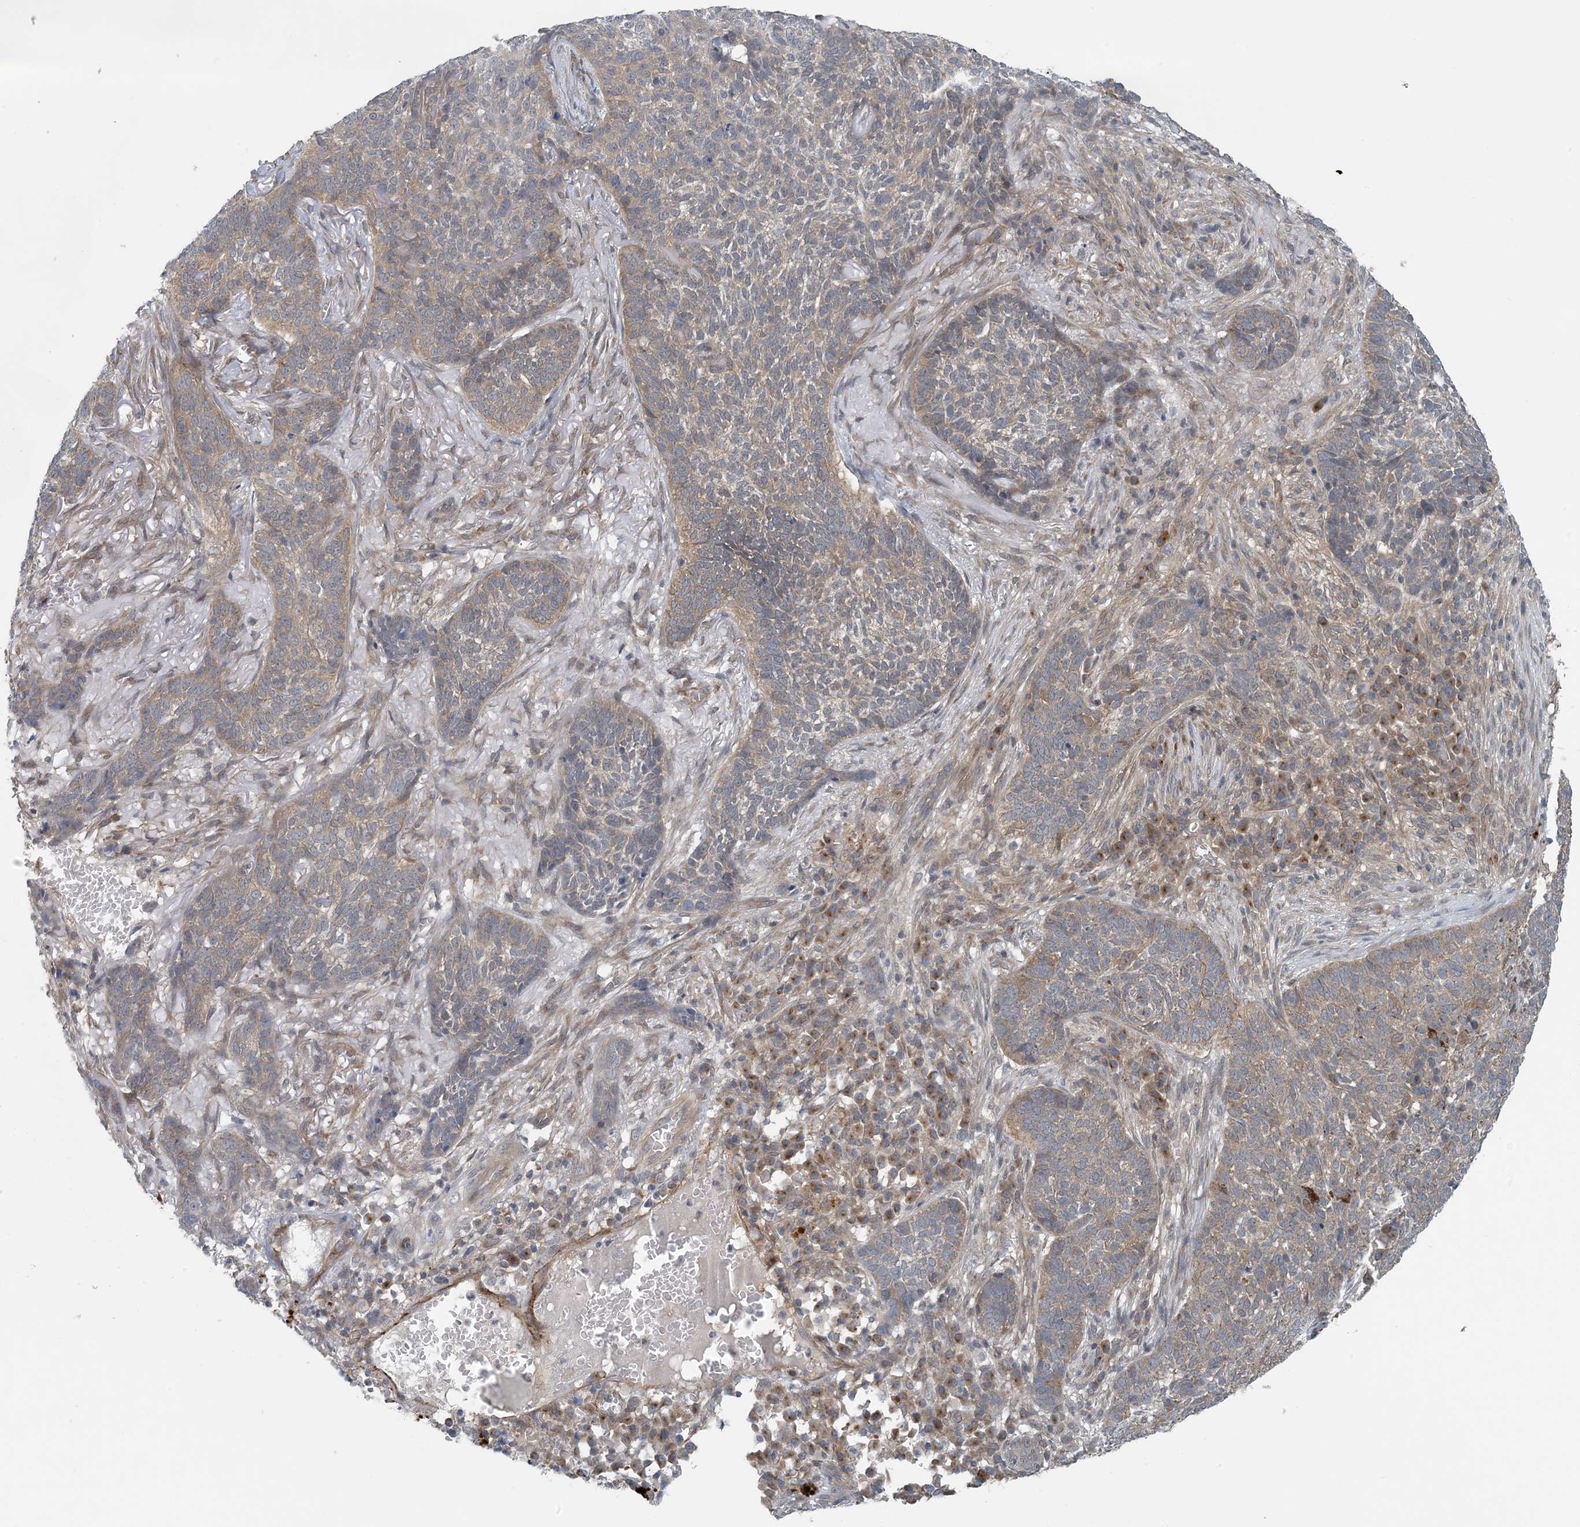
{"staining": {"intensity": "weak", "quantity": "25%-75%", "location": "cytoplasmic/membranous"}, "tissue": "skin cancer", "cell_type": "Tumor cells", "image_type": "cancer", "snomed": [{"axis": "morphology", "description": "Basal cell carcinoma"}, {"axis": "topography", "description": "Skin"}], "caption": "Protein positivity by IHC exhibits weak cytoplasmic/membranous expression in approximately 25%-75% of tumor cells in skin cancer.", "gene": "HIKESHI", "patient": {"sex": "male", "age": 85}}